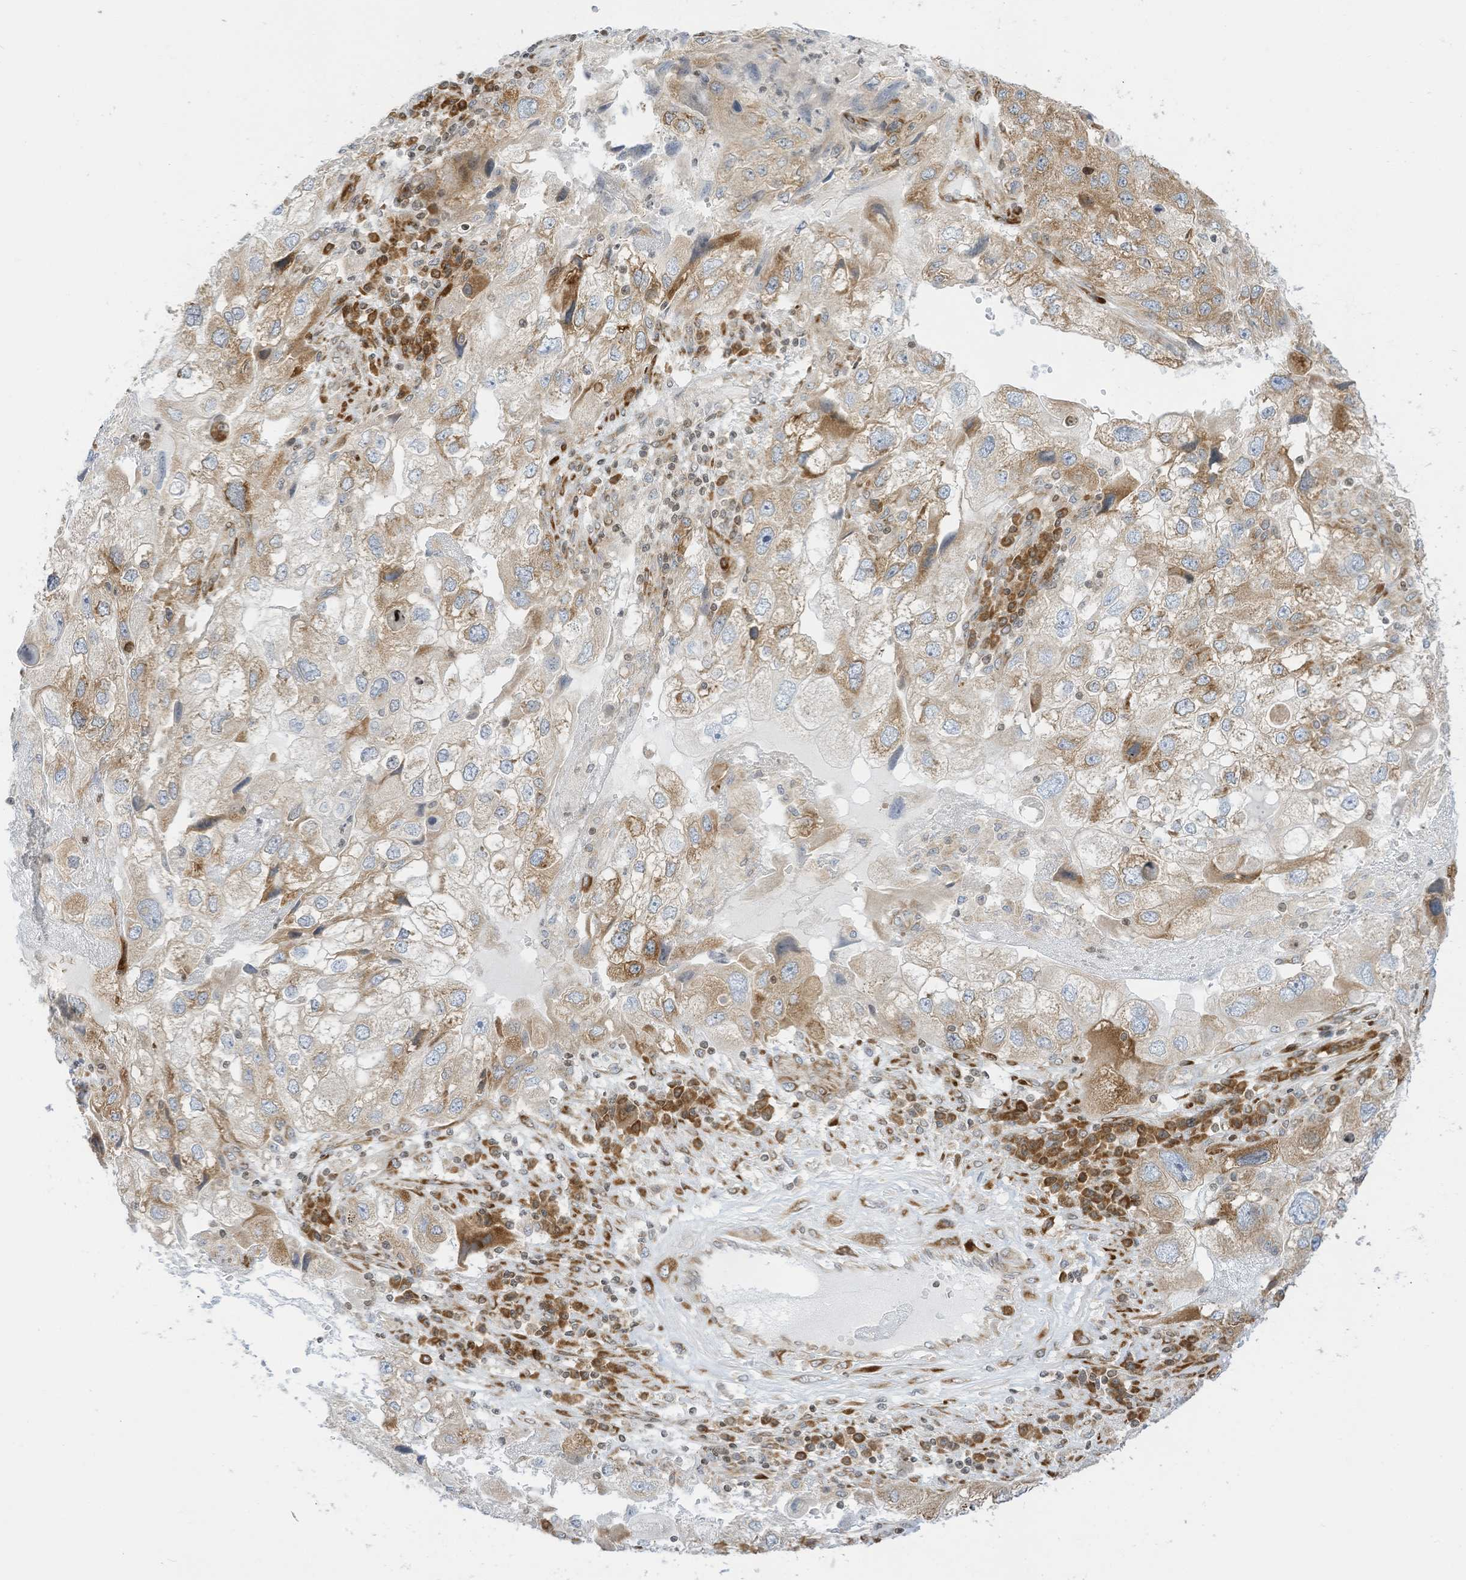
{"staining": {"intensity": "moderate", "quantity": "25%-75%", "location": "cytoplasmic/membranous"}, "tissue": "endometrial cancer", "cell_type": "Tumor cells", "image_type": "cancer", "snomed": [{"axis": "morphology", "description": "Adenocarcinoma, NOS"}, {"axis": "topography", "description": "Endometrium"}], "caption": "Immunohistochemical staining of endometrial adenocarcinoma exhibits moderate cytoplasmic/membranous protein positivity in approximately 25%-75% of tumor cells.", "gene": "EDF1", "patient": {"sex": "female", "age": 49}}